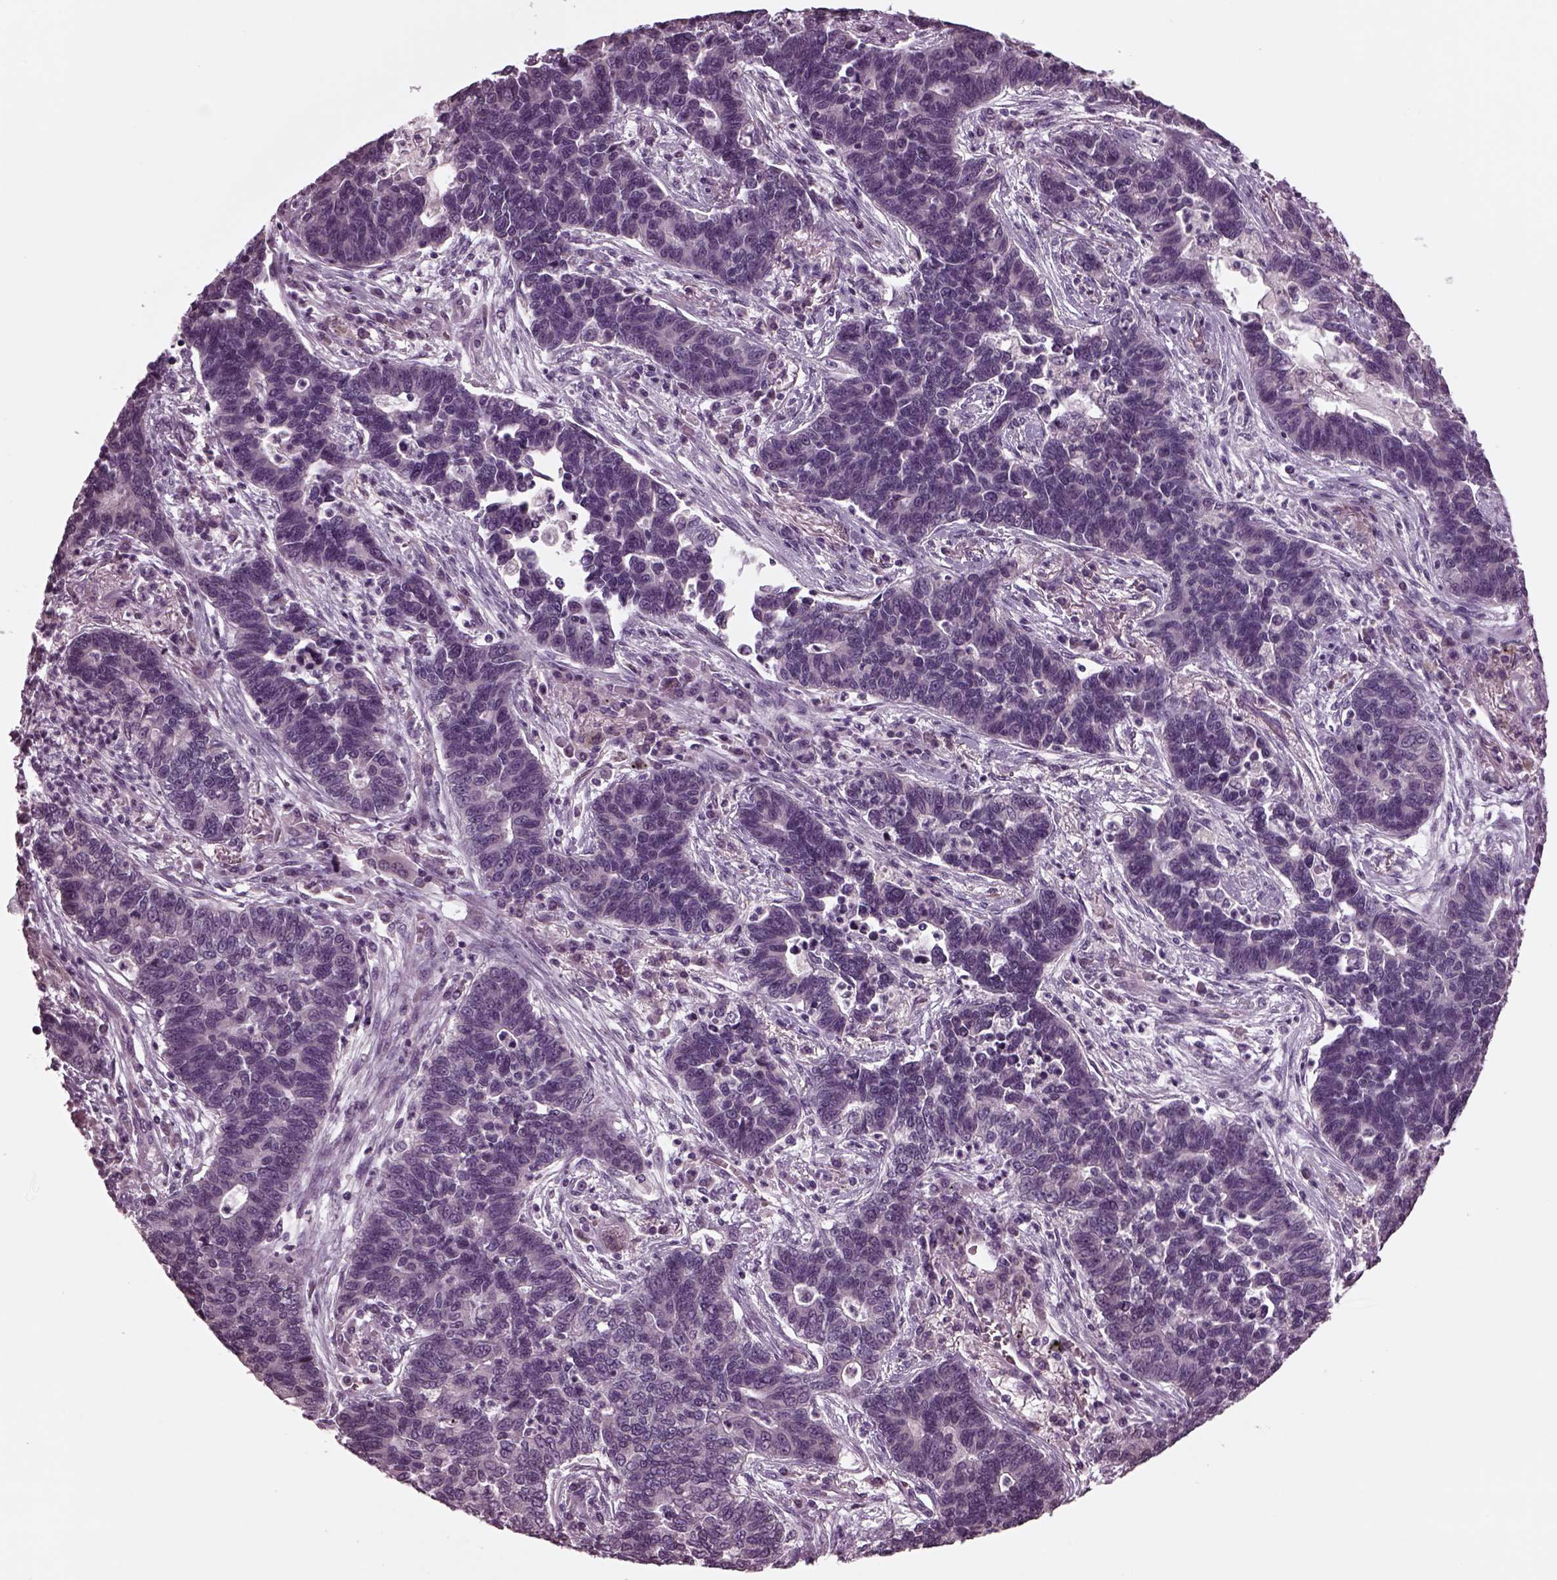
{"staining": {"intensity": "negative", "quantity": "none", "location": "none"}, "tissue": "lung cancer", "cell_type": "Tumor cells", "image_type": "cancer", "snomed": [{"axis": "morphology", "description": "Adenocarcinoma, NOS"}, {"axis": "topography", "description": "Lung"}], "caption": "Lung cancer stained for a protein using IHC displays no expression tumor cells.", "gene": "CLCN4", "patient": {"sex": "female", "age": 57}}